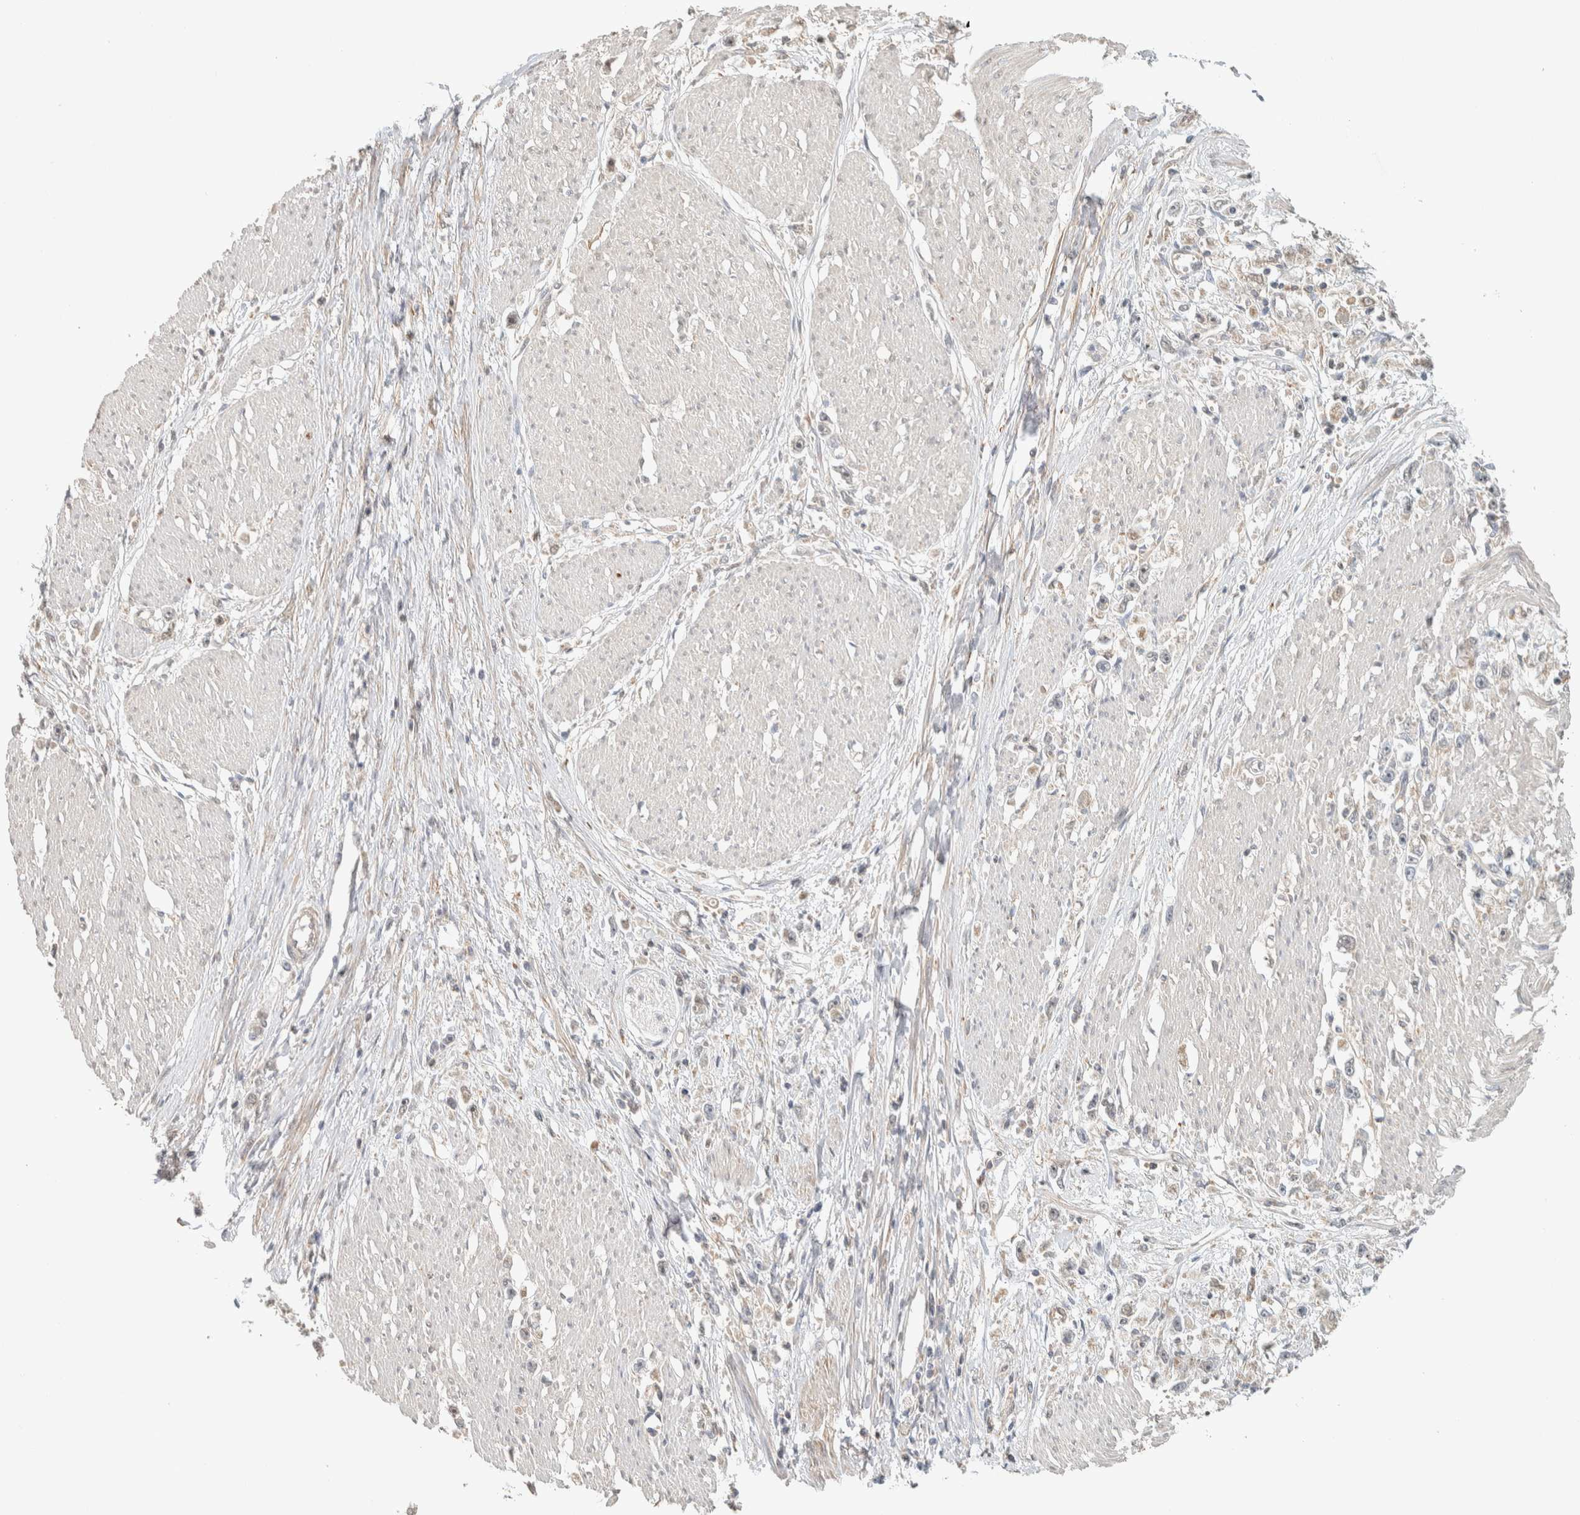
{"staining": {"intensity": "negative", "quantity": "none", "location": "none"}, "tissue": "stomach cancer", "cell_type": "Tumor cells", "image_type": "cancer", "snomed": [{"axis": "morphology", "description": "Adenocarcinoma, NOS"}, {"axis": "topography", "description": "Stomach"}], "caption": "There is no significant positivity in tumor cells of stomach cancer (adenocarcinoma).", "gene": "PDE7B", "patient": {"sex": "female", "age": 59}}